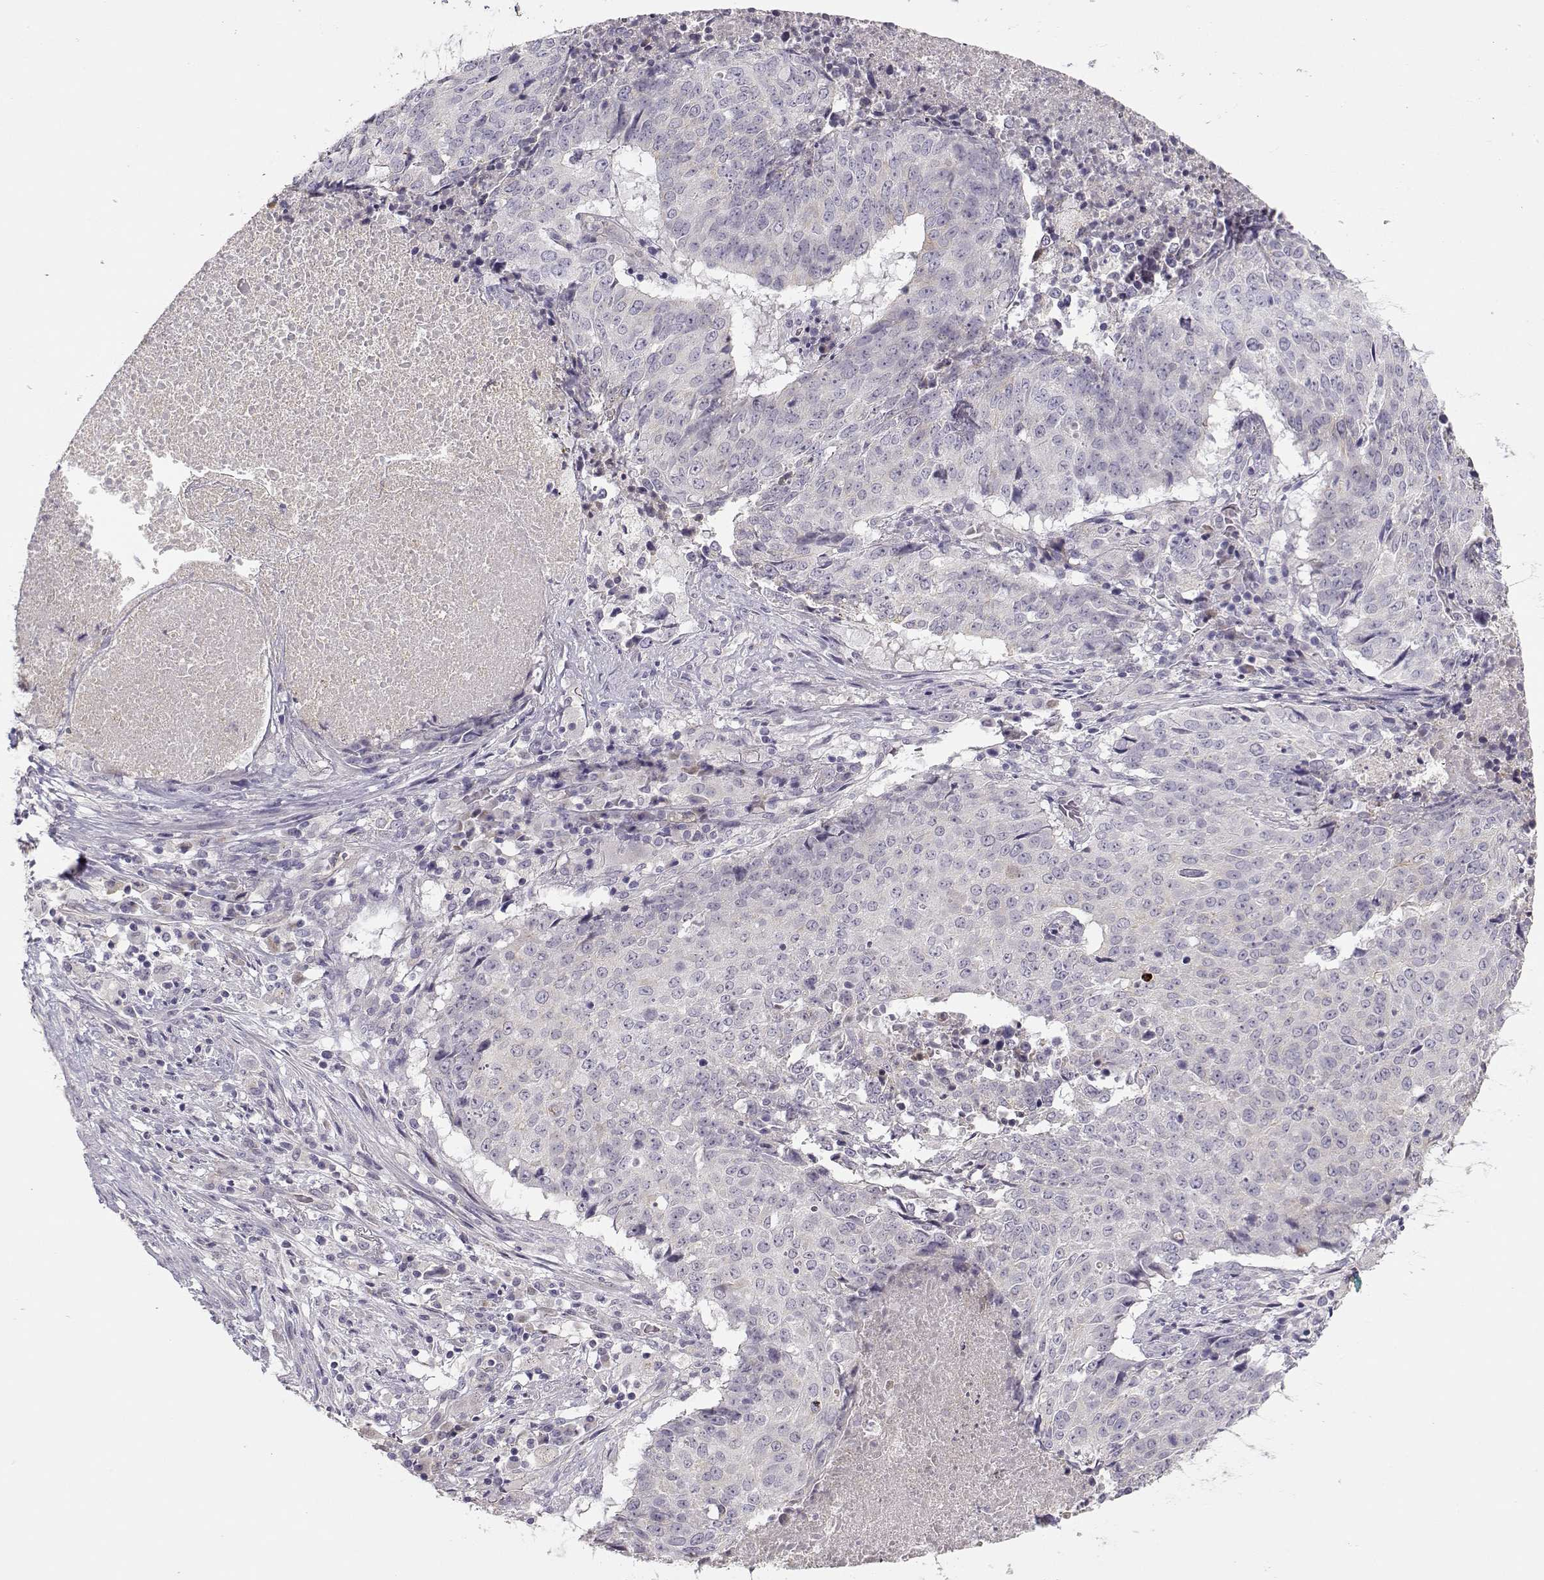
{"staining": {"intensity": "negative", "quantity": "none", "location": "none"}, "tissue": "lung cancer", "cell_type": "Tumor cells", "image_type": "cancer", "snomed": [{"axis": "morphology", "description": "Normal tissue, NOS"}, {"axis": "morphology", "description": "Squamous cell carcinoma, NOS"}, {"axis": "topography", "description": "Bronchus"}, {"axis": "topography", "description": "Lung"}], "caption": "Tumor cells are negative for brown protein staining in squamous cell carcinoma (lung). The staining is performed using DAB brown chromogen with nuclei counter-stained in using hematoxylin.", "gene": "TMEM145", "patient": {"sex": "male", "age": 64}}